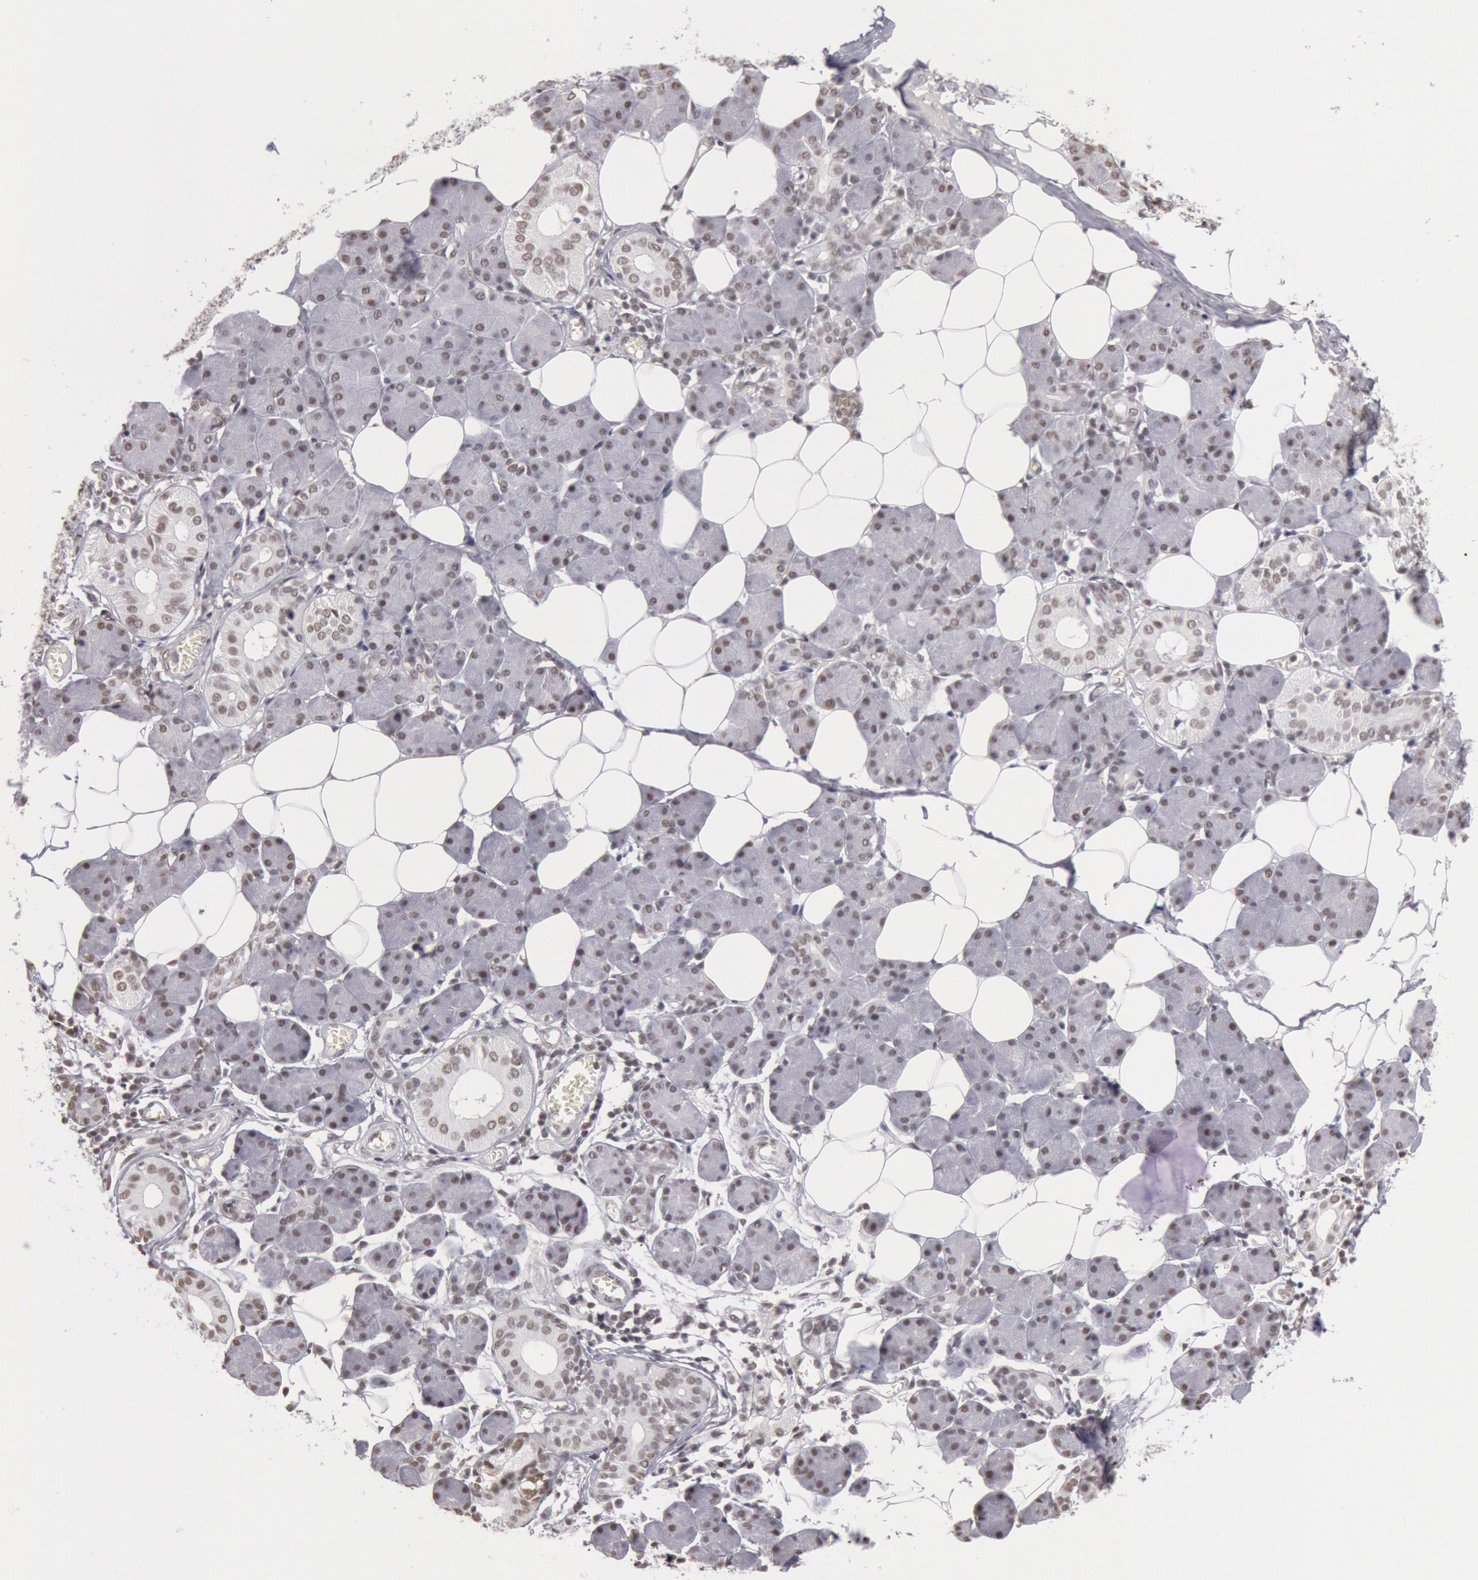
{"staining": {"intensity": "weak", "quantity": ">75%", "location": "nuclear"}, "tissue": "salivary gland", "cell_type": "Glandular cells", "image_type": "normal", "snomed": [{"axis": "morphology", "description": "Normal tissue, NOS"}, {"axis": "morphology", "description": "Adenoma, NOS"}, {"axis": "topography", "description": "Salivary gland"}], "caption": "Salivary gland was stained to show a protein in brown. There is low levels of weak nuclear positivity in about >75% of glandular cells. The staining was performed using DAB, with brown indicating positive protein expression. Nuclei are stained blue with hematoxylin.", "gene": "ESS2", "patient": {"sex": "female", "age": 32}}